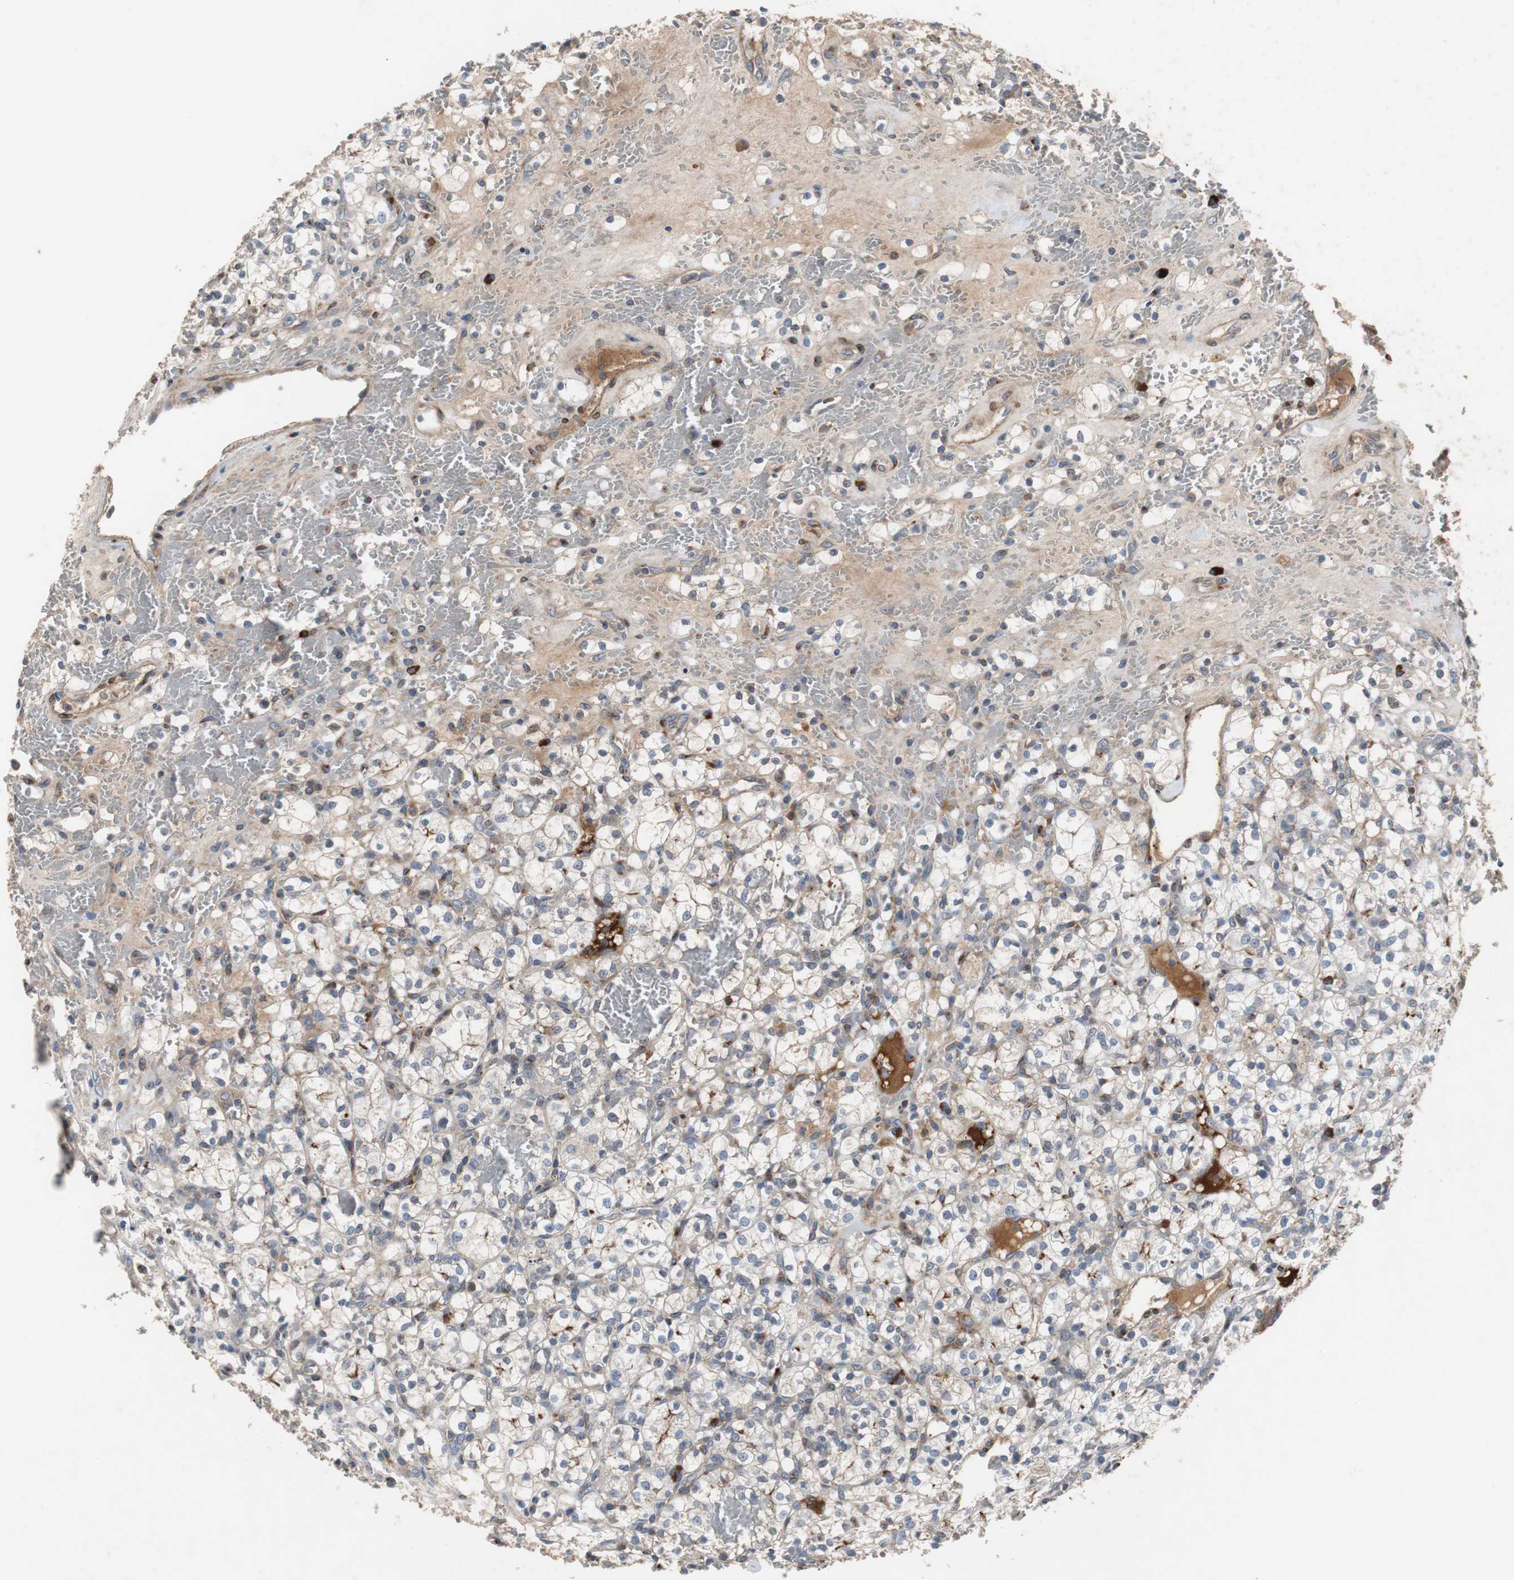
{"staining": {"intensity": "moderate", "quantity": "25%-75%", "location": "cytoplasmic/membranous"}, "tissue": "renal cancer", "cell_type": "Tumor cells", "image_type": "cancer", "snomed": [{"axis": "morphology", "description": "Adenocarcinoma, NOS"}, {"axis": "topography", "description": "Kidney"}], "caption": "A medium amount of moderate cytoplasmic/membranous staining is appreciated in approximately 25%-75% of tumor cells in renal cancer (adenocarcinoma) tissue.", "gene": "SORT1", "patient": {"sex": "female", "age": 60}}